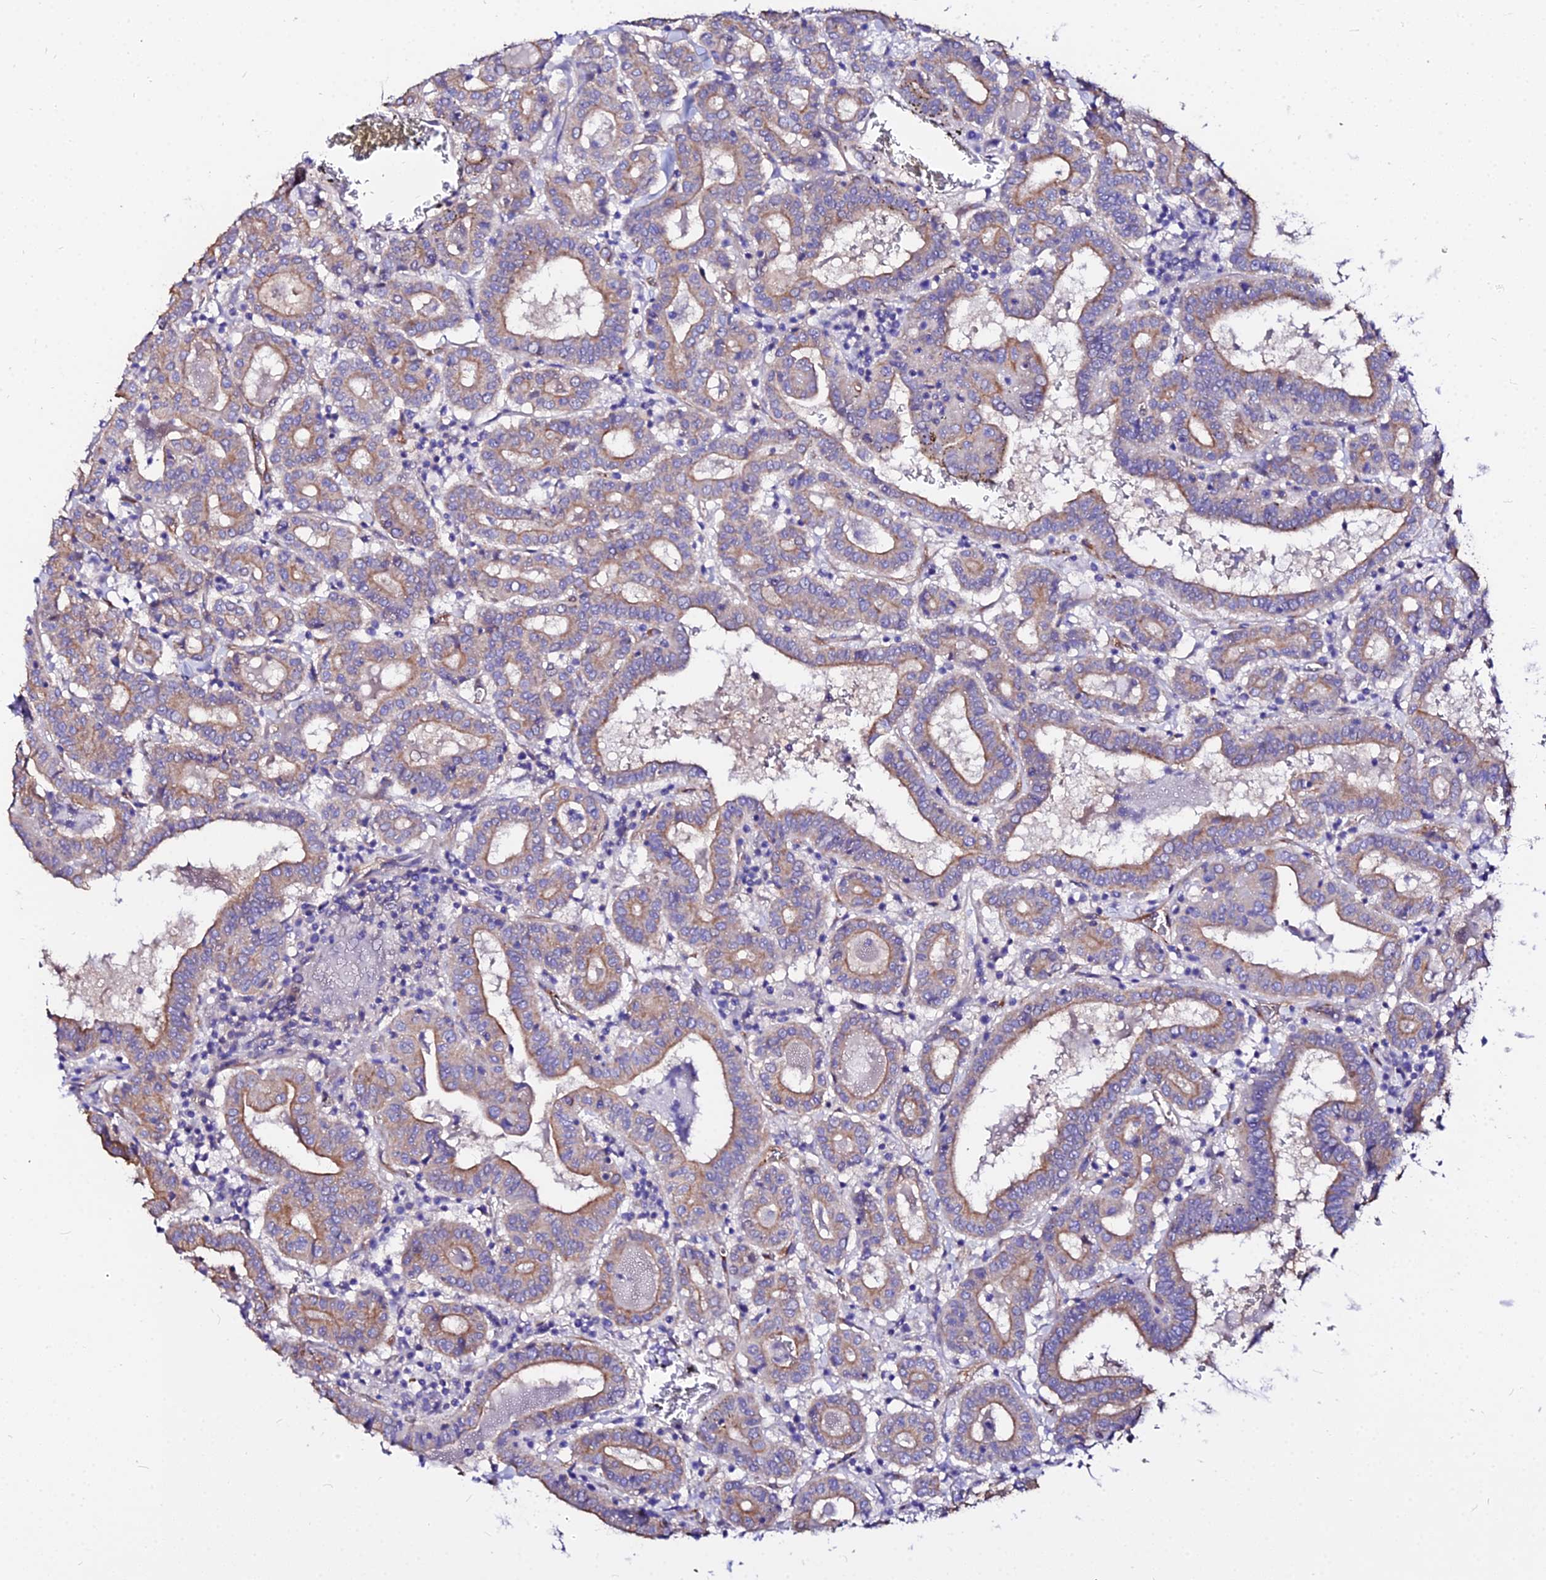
{"staining": {"intensity": "moderate", "quantity": "25%-75%", "location": "cytoplasmic/membranous"}, "tissue": "thyroid cancer", "cell_type": "Tumor cells", "image_type": "cancer", "snomed": [{"axis": "morphology", "description": "Papillary adenocarcinoma, NOS"}, {"axis": "topography", "description": "Thyroid gland"}], "caption": "Thyroid papillary adenocarcinoma stained with immunohistochemistry shows moderate cytoplasmic/membranous positivity in about 25%-75% of tumor cells. (DAB (3,3'-diaminobenzidine) = brown stain, brightfield microscopy at high magnification).", "gene": "DAW1", "patient": {"sex": "female", "age": 72}}